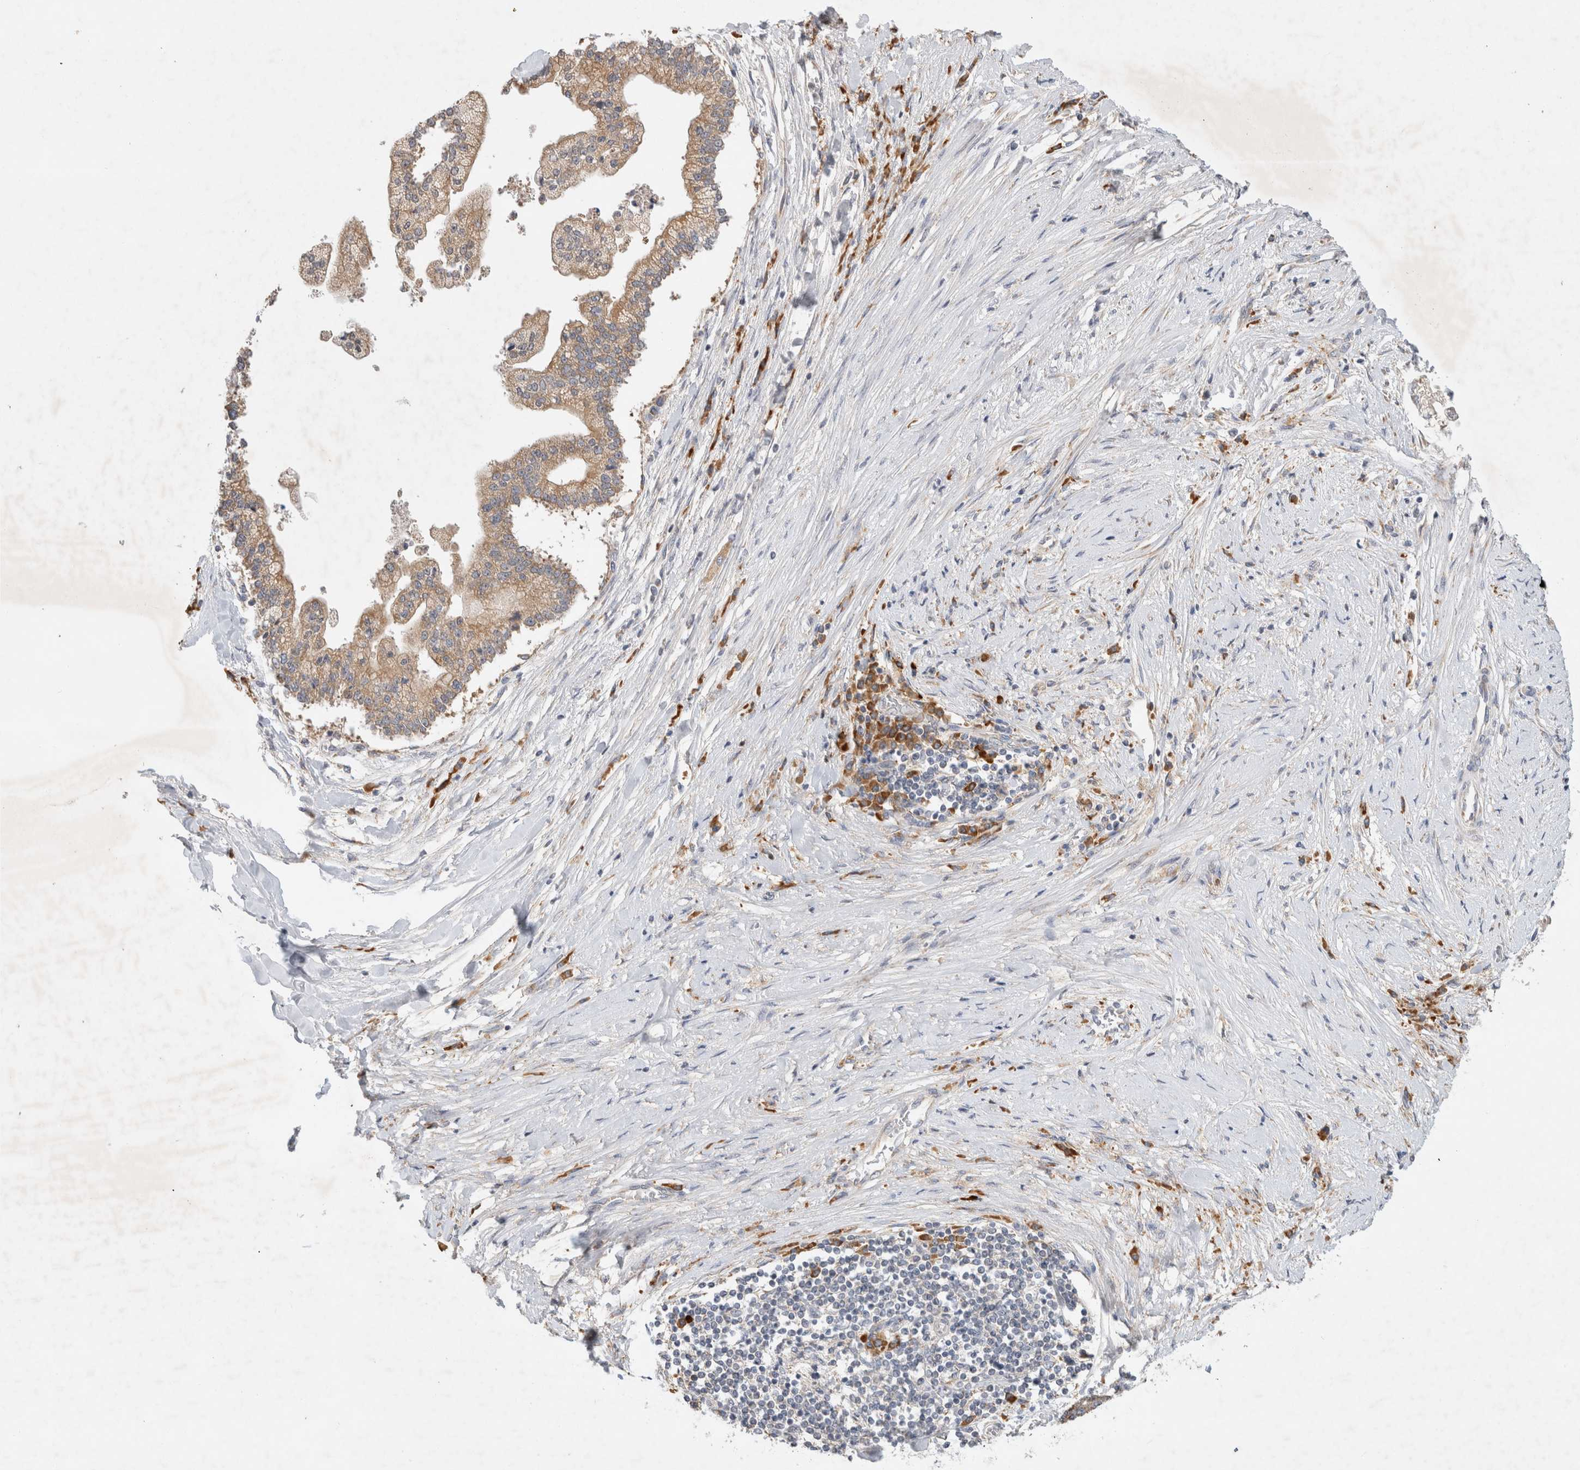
{"staining": {"intensity": "weak", "quantity": ">75%", "location": "cytoplasmic/membranous"}, "tissue": "liver cancer", "cell_type": "Tumor cells", "image_type": "cancer", "snomed": [{"axis": "morphology", "description": "Cholangiocarcinoma"}, {"axis": "topography", "description": "Liver"}], "caption": "Immunohistochemistry of liver cancer demonstrates low levels of weak cytoplasmic/membranous expression in approximately >75% of tumor cells.", "gene": "NEDD4L", "patient": {"sex": "male", "age": 50}}